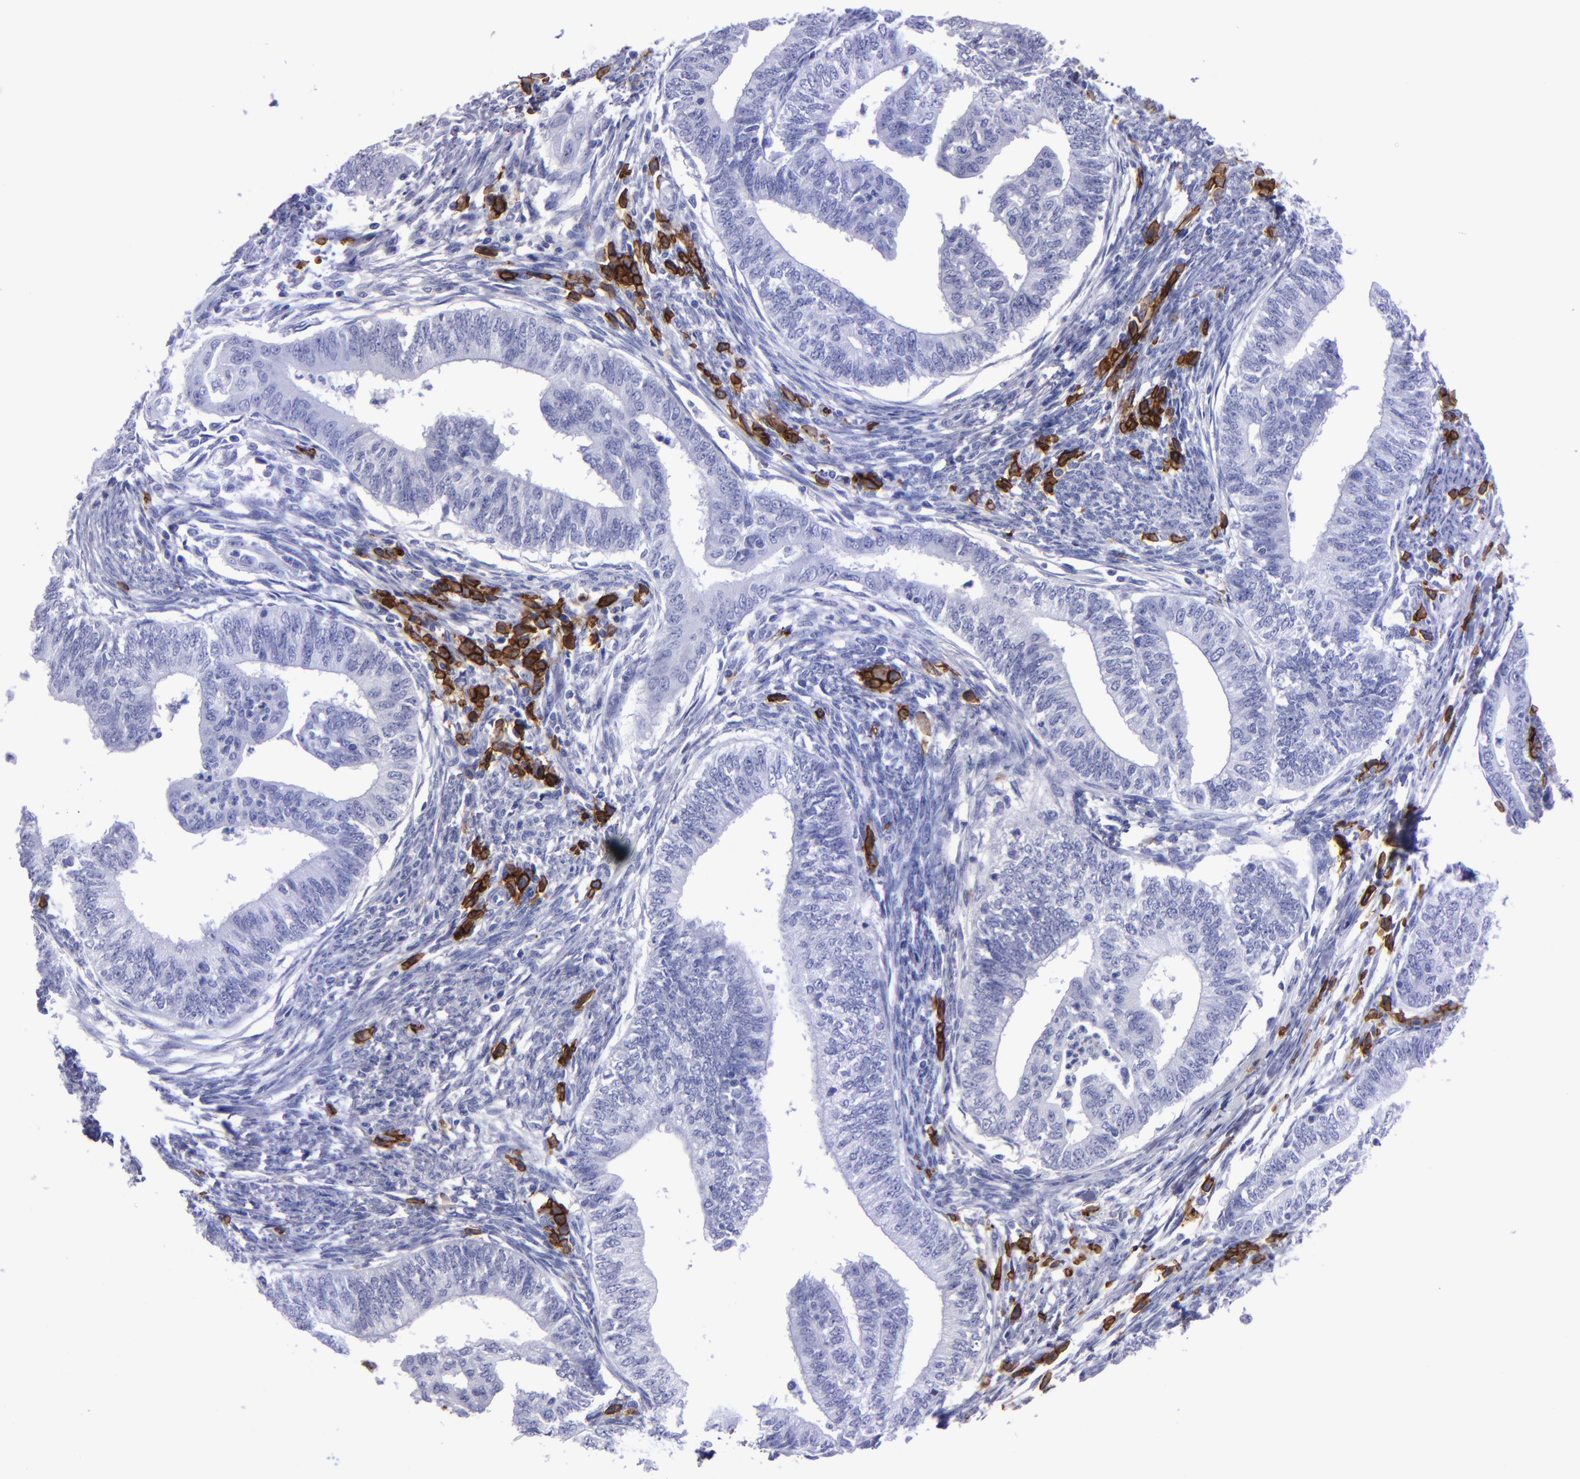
{"staining": {"intensity": "negative", "quantity": "none", "location": "none"}, "tissue": "endometrial cancer", "cell_type": "Tumor cells", "image_type": "cancer", "snomed": [{"axis": "morphology", "description": "Adenocarcinoma, NOS"}, {"axis": "topography", "description": "Endometrium"}], "caption": "A micrograph of human endometrial adenocarcinoma is negative for staining in tumor cells. (DAB (3,3'-diaminobenzidine) immunohistochemistry (IHC), high magnification).", "gene": "CD38", "patient": {"sex": "female", "age": 66}}